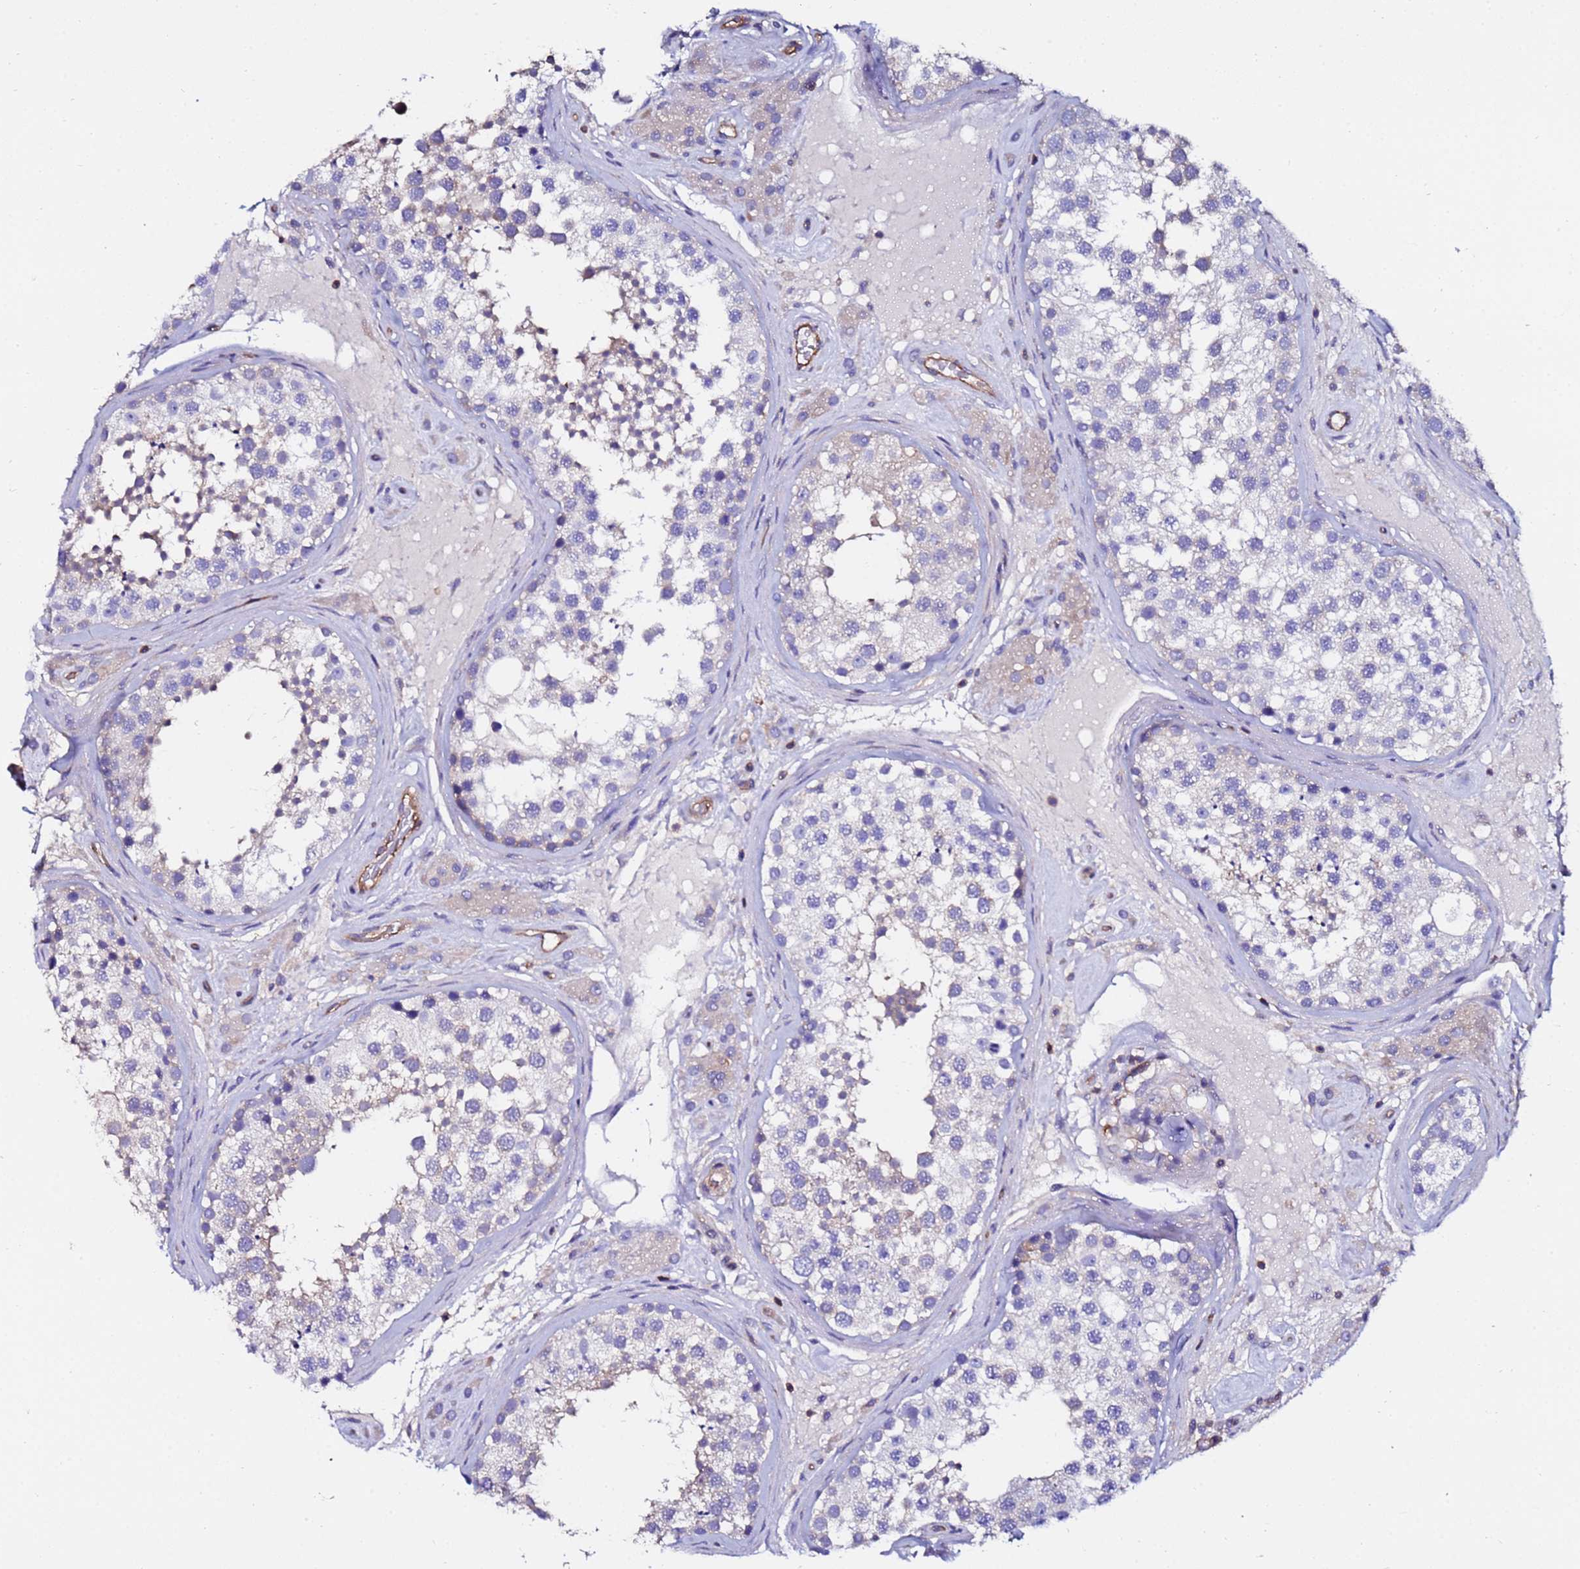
{"staining": {"intensity": "weak", "quantity": "25%-75%", "location": "cytoplasmic/membranous"}, "tissue": "testis", "cell_type": "Cells in seminiferous ducts", "image_type": "normal", "snomed": [{"axis": "morphology", "description": "Normal tissue, NOS"}, {"axis": "topography", "description": "Testis"}], "caption": "Weak cytoplasmic/membranous expression is appreciated in approximately 25%-75% of cells in seminiferous ducts in unremarkable testis. The staining was performed using DAB (3,3'-diaminobenzidine) to visualize the protein expression in brown, while the nuclei were stained in blue with hematoxylin (Magnification: 20x).", "gene": "POTEE", "patient": {"sex": "male", "age": 46}}